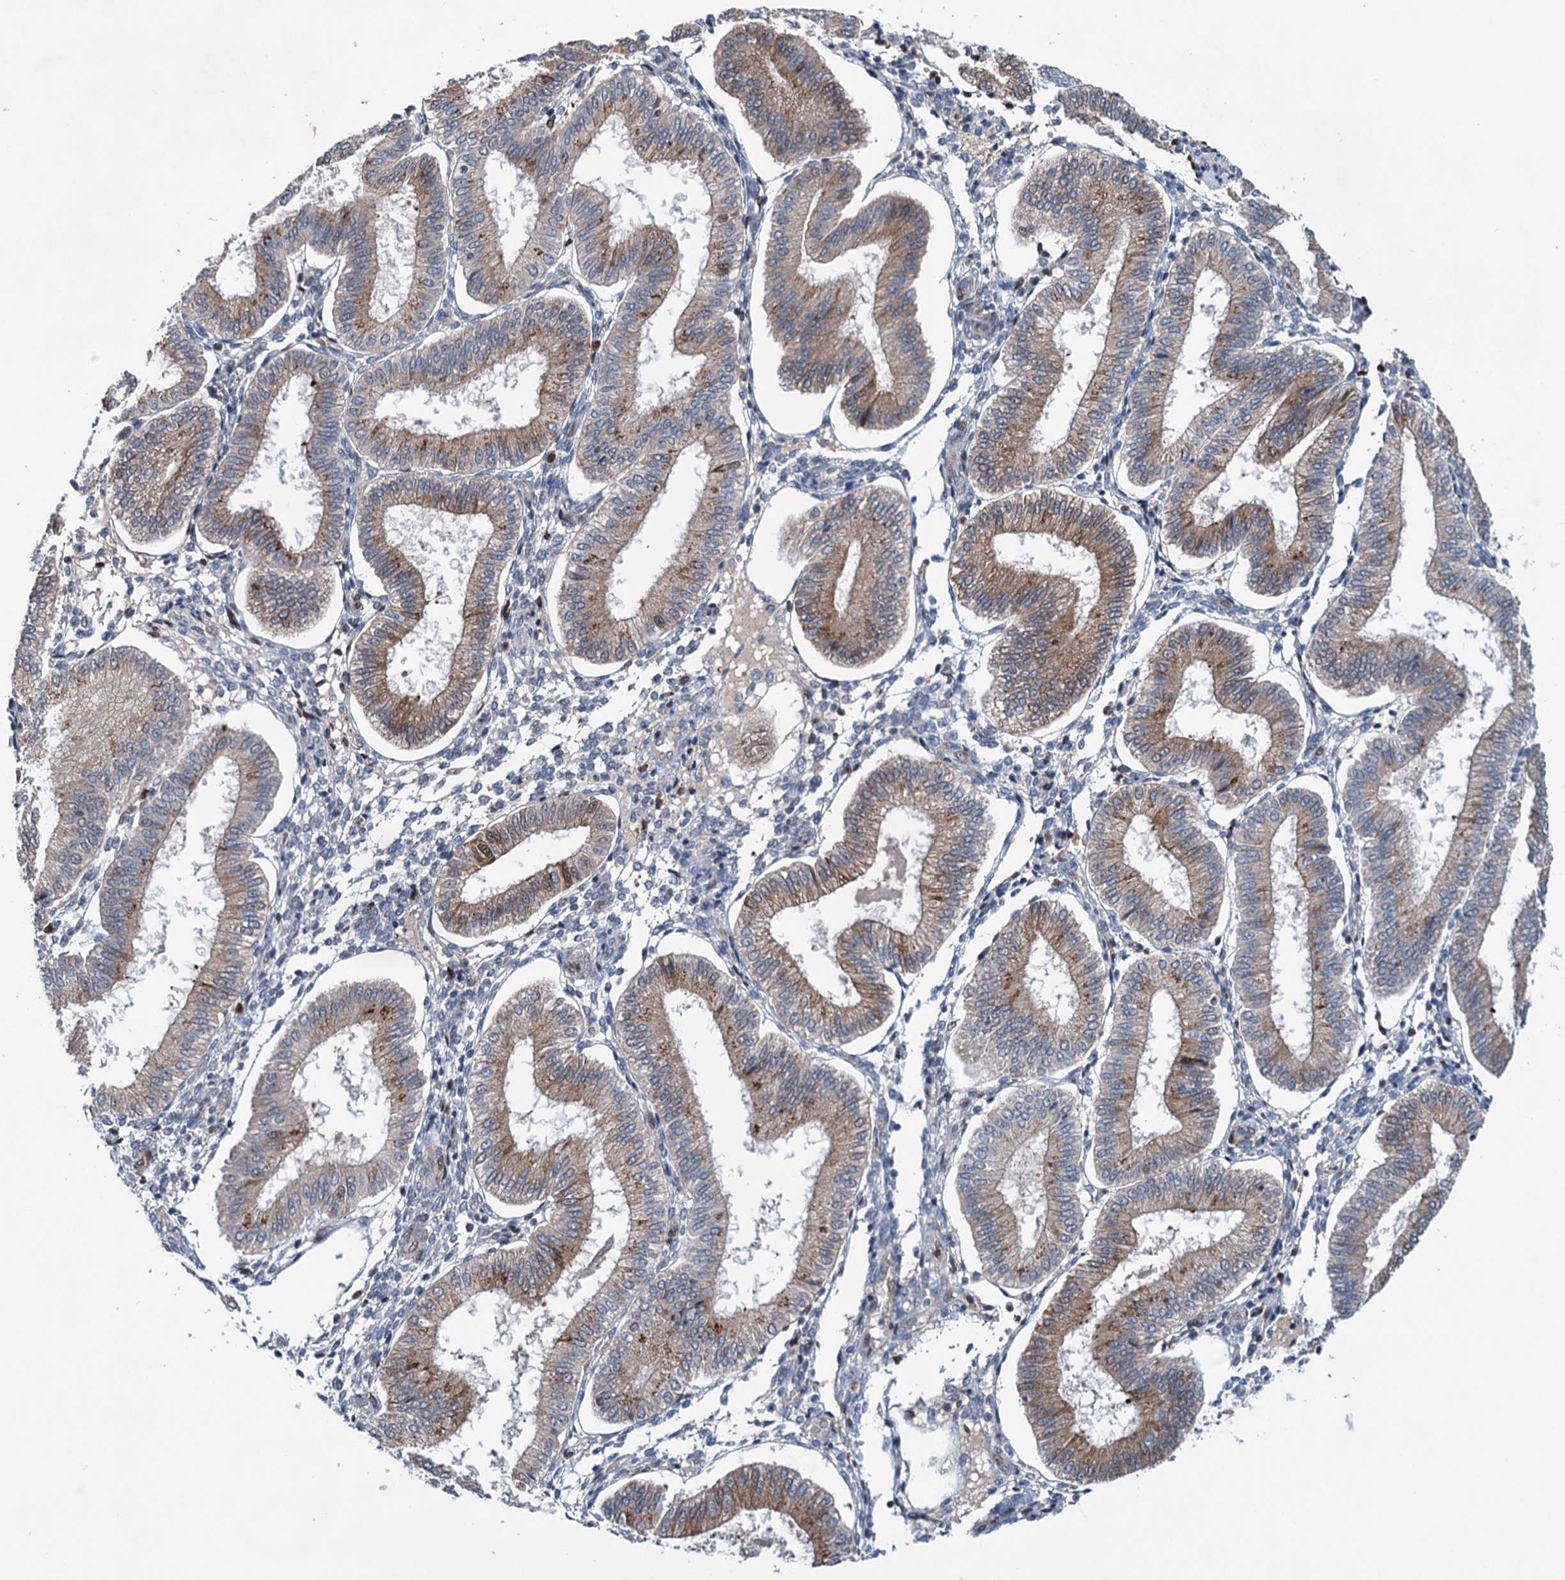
{"staining": {"intensity": "strong", "quantity": "<25%", "location": "cytoplasmic/membranous,nuclear"}, "tissue": "endometrium", "cell_type": "Cells in endometrial stroma", "image_type": "normal", "snomed": [{"axis": "morphology", "description": "Normal tissue, NOS"}, {"axis": "topography", "description": "Endometrium"}], "caption": "Immunohistochemistry (IHC) of normal endometrium shows medium levels of strong cytoplasmic/membranous,nuclear positivity in approximately <25% of cells in endometrial stroma.", "gene": "NCAPD2", "patient": {"sex": "female", "age": 39}}